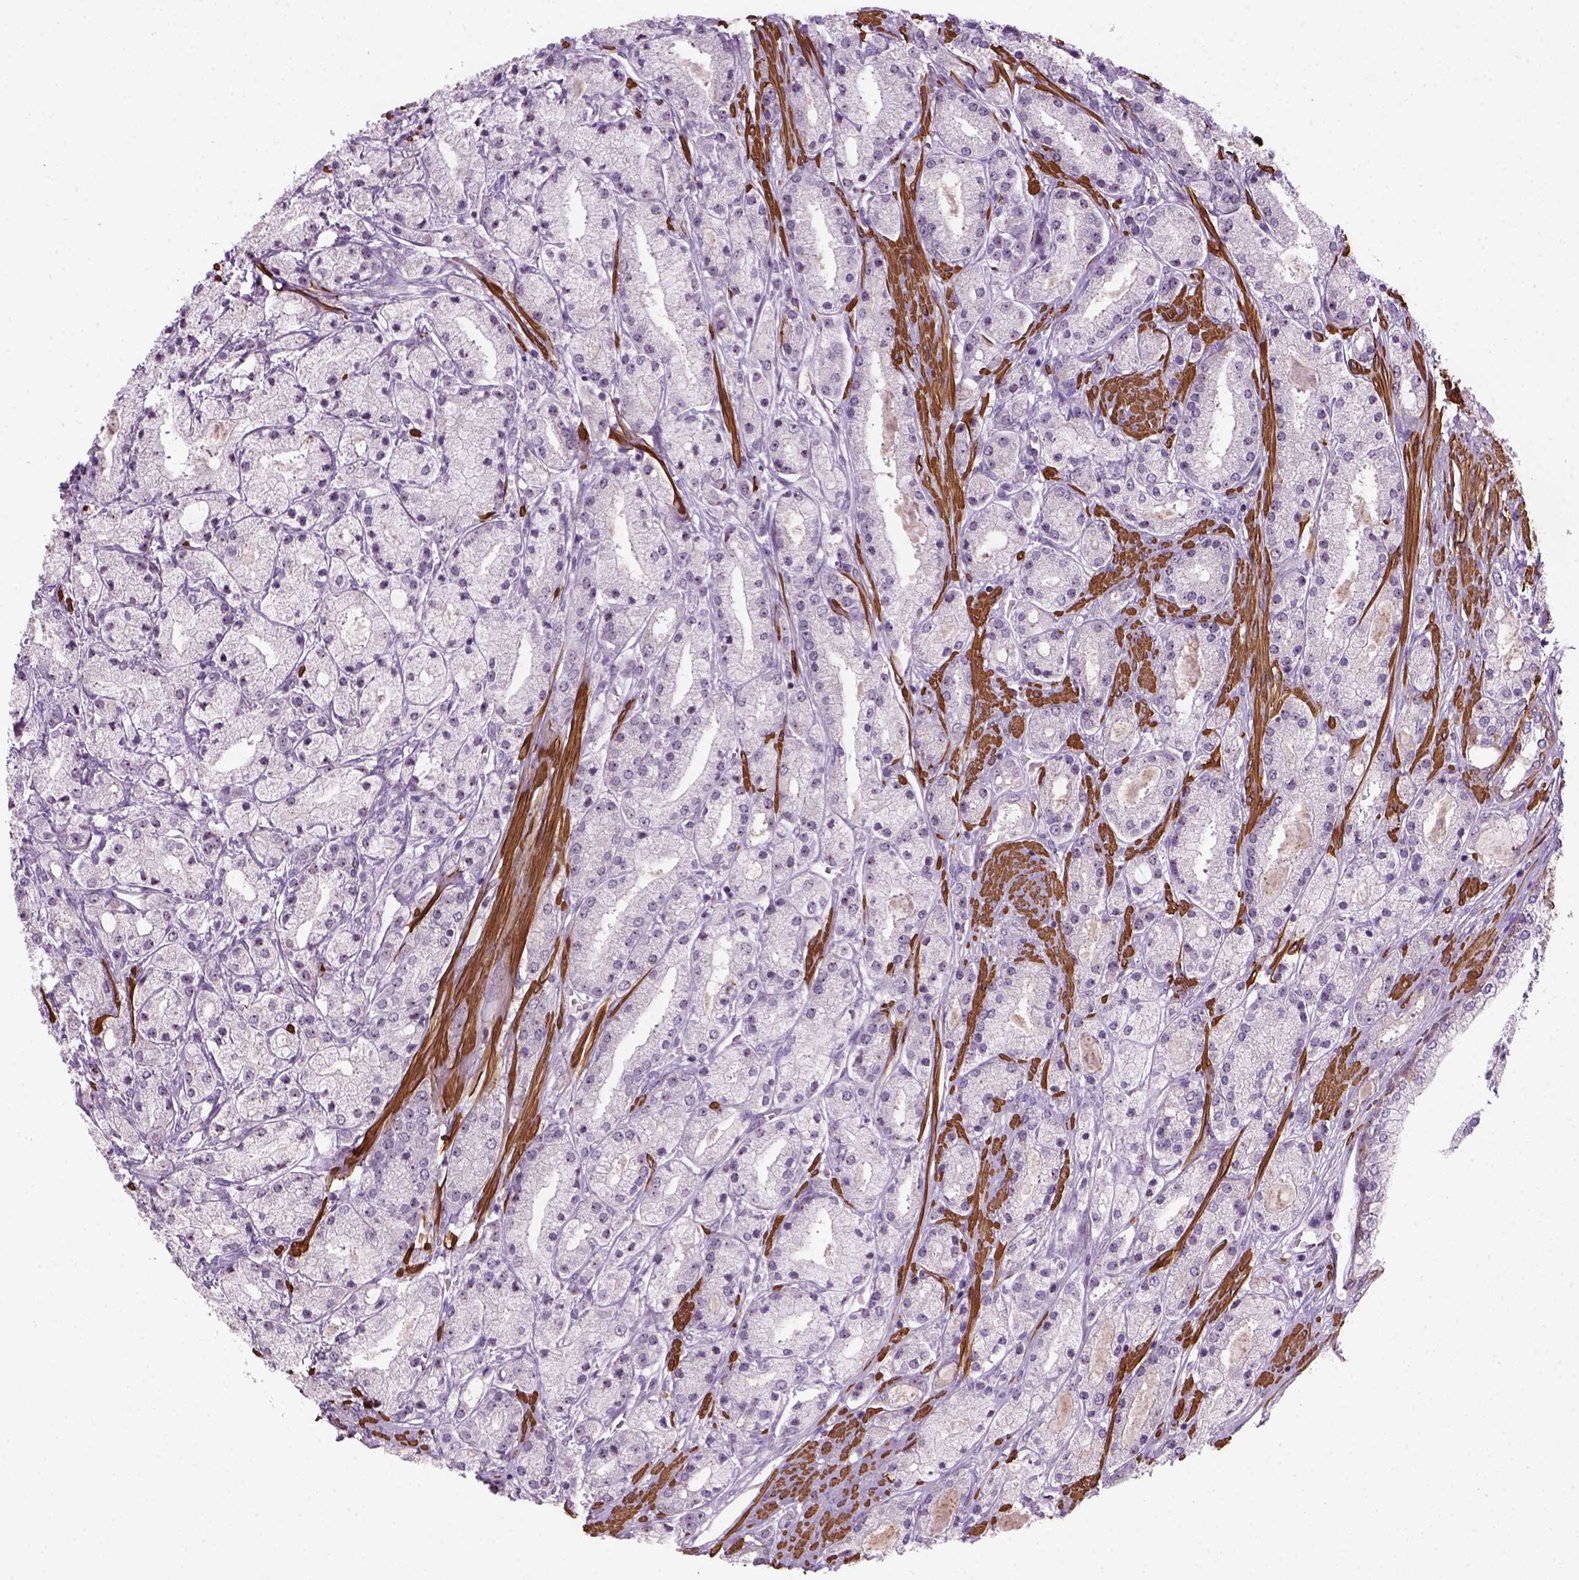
{"staining": {"intensity": "weak", "quantity": ">75%", "location": "nuclear"}, "tissue": "prostate cancer", "cell_type": "Tumor cells", "image_type": "cancer", "snomed": [{"axis": "morphology", "description": "Adenocarcinoma, High grade"}, {"axis": "topography", "description": "Prostate"}], "caption": "Protein expression analysis of prostate high-grade adenocarcinoma shows weak nuclear expression in approximately >75% of tumor cells. (DAB IHC with brightfield microscopy, high magnification).", "gene": "RRS1", "patient": {"sex": "male", "age": 67}}